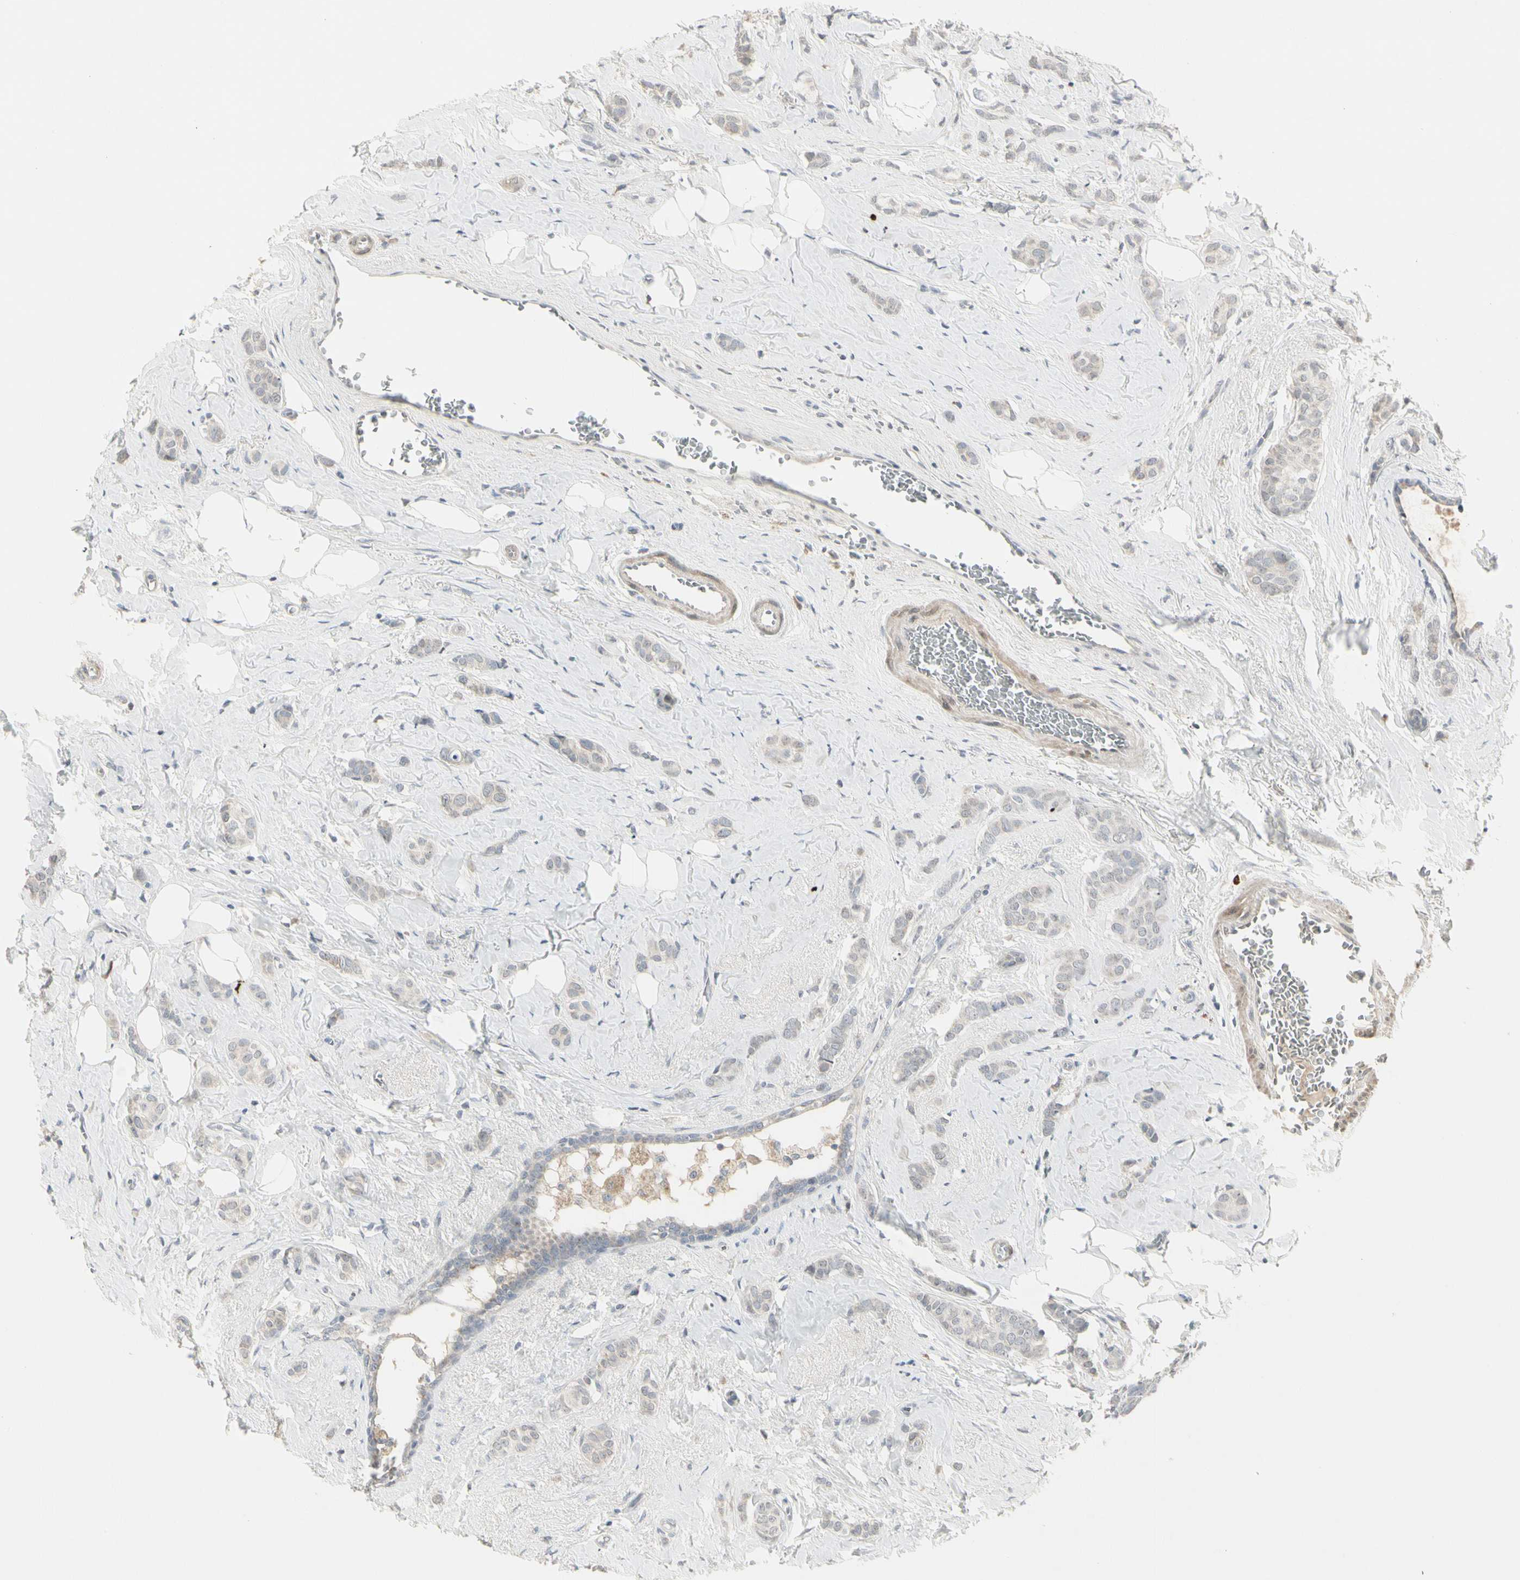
{"staining": {"intensity": "weak", "quantity": "<25%", "location": "cytoplasmic/membranous"}, "tissue": "breast cancer", "cell_type": "Tumor cells", "image_type": "cancer", "snomed": [{"axis": "morphology", "description": "Lobular carcinoma"}, {"axis": "topography", "description": "Breast"}], "caption": "Tumor cells are negative for protein expression in human breast cancer (lobular carcinoma).", "gene": "DMPK", "patient": {"sex": "female", "age": 60}}